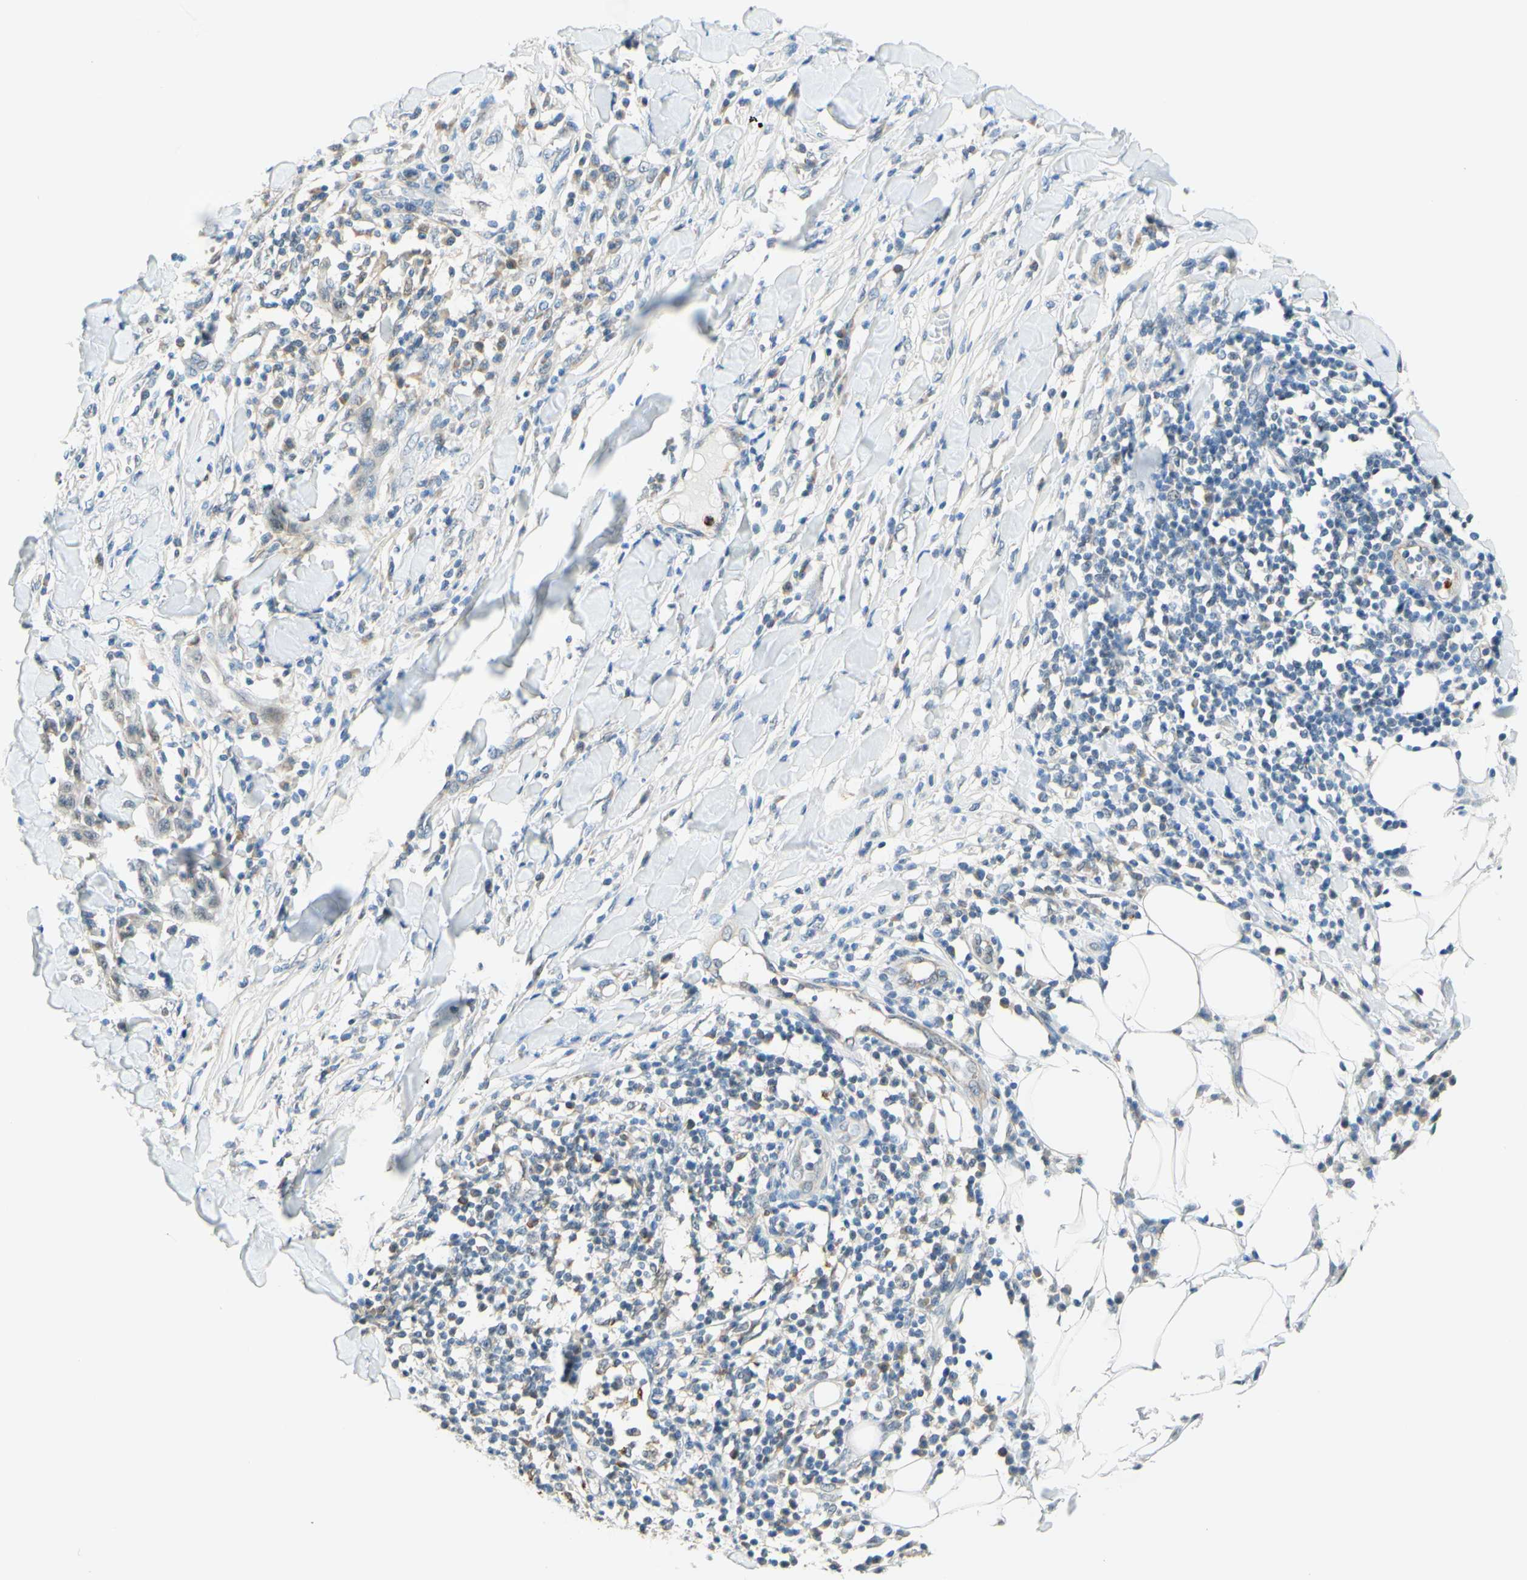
{"staining": {"intensity": "negative", "quantity": "none", "location": "none"}, "tissue": "skin cancer", "cell_type": "Tumor cells", "image_type": "cancer", "snomed": [{"axis": "morphology", "description": "Squamous cell carcinoma, NOS"}, {"axis": "topography", "description": "Skin"}], "caption": "Tumor cells show no significant protein positivity in squamous cell carcinoma (skin). (Brightfield microscopy of DAB (3,3'-diaminobenzidine) immunohistochemistry (IHC) at high magnification).", "gene": "TREM2", "patient": {"sex": "male", "age": 24}}